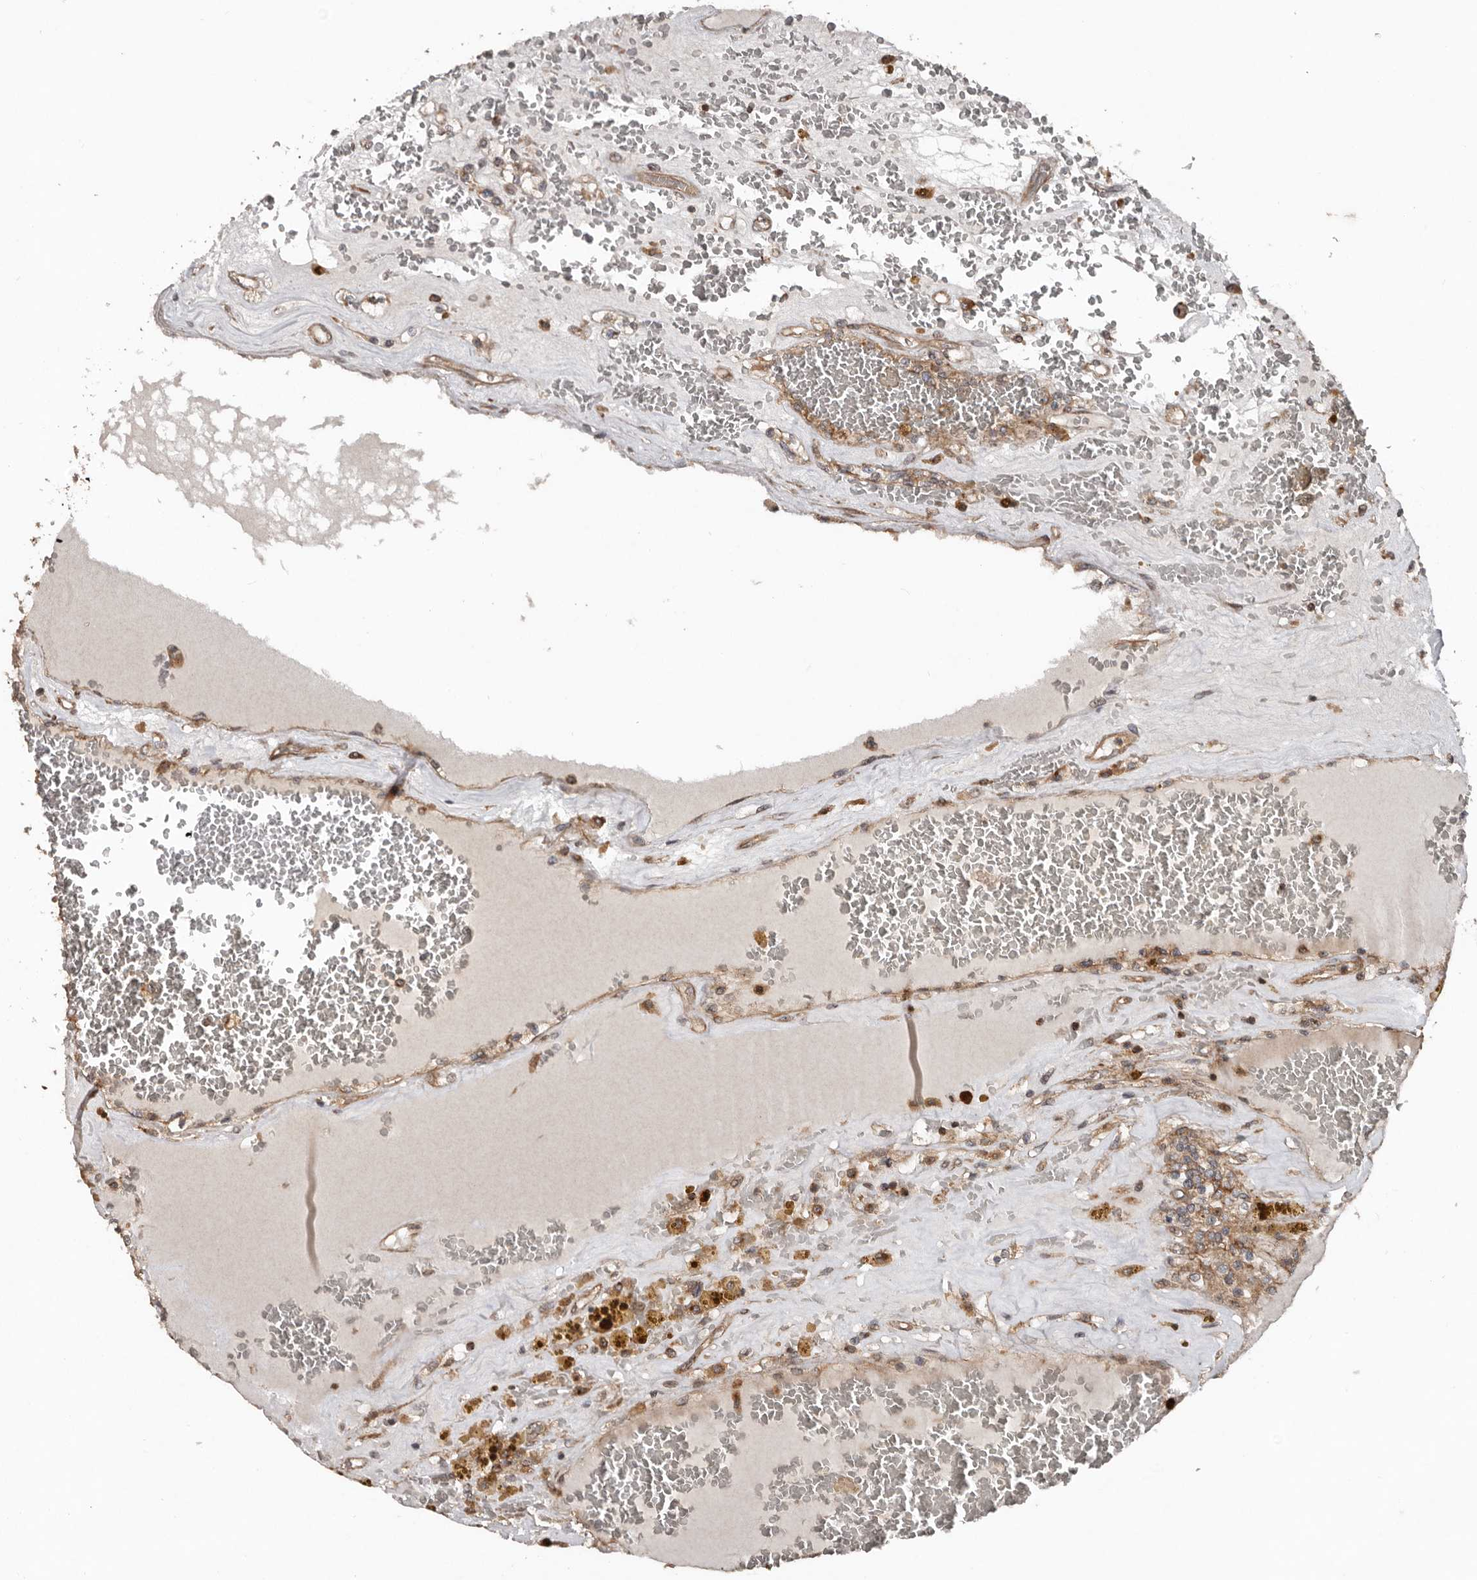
{"staining": {"intensity": "moderate", "quantity": ">75%", "location": "cytoplasmic/membranous"}, "tissue": "renal cancer", "cell_type": "Tumor cells", "image_type": "cancer", "snomed": [{"axis": "morphology", "description": "Adenocarcinoma, NOS"}, {"axis": "topography", "description": "Kidney"}], "caption": "Immunohistochemical staining of renal cancer (adenocarcinoma) displays medium levels of moderate cytoplasmic/membranous protein positivity in about >75% of tumor cells.", "gene": "CCDC190", "patient": {"sex": "female", "age": 56}}